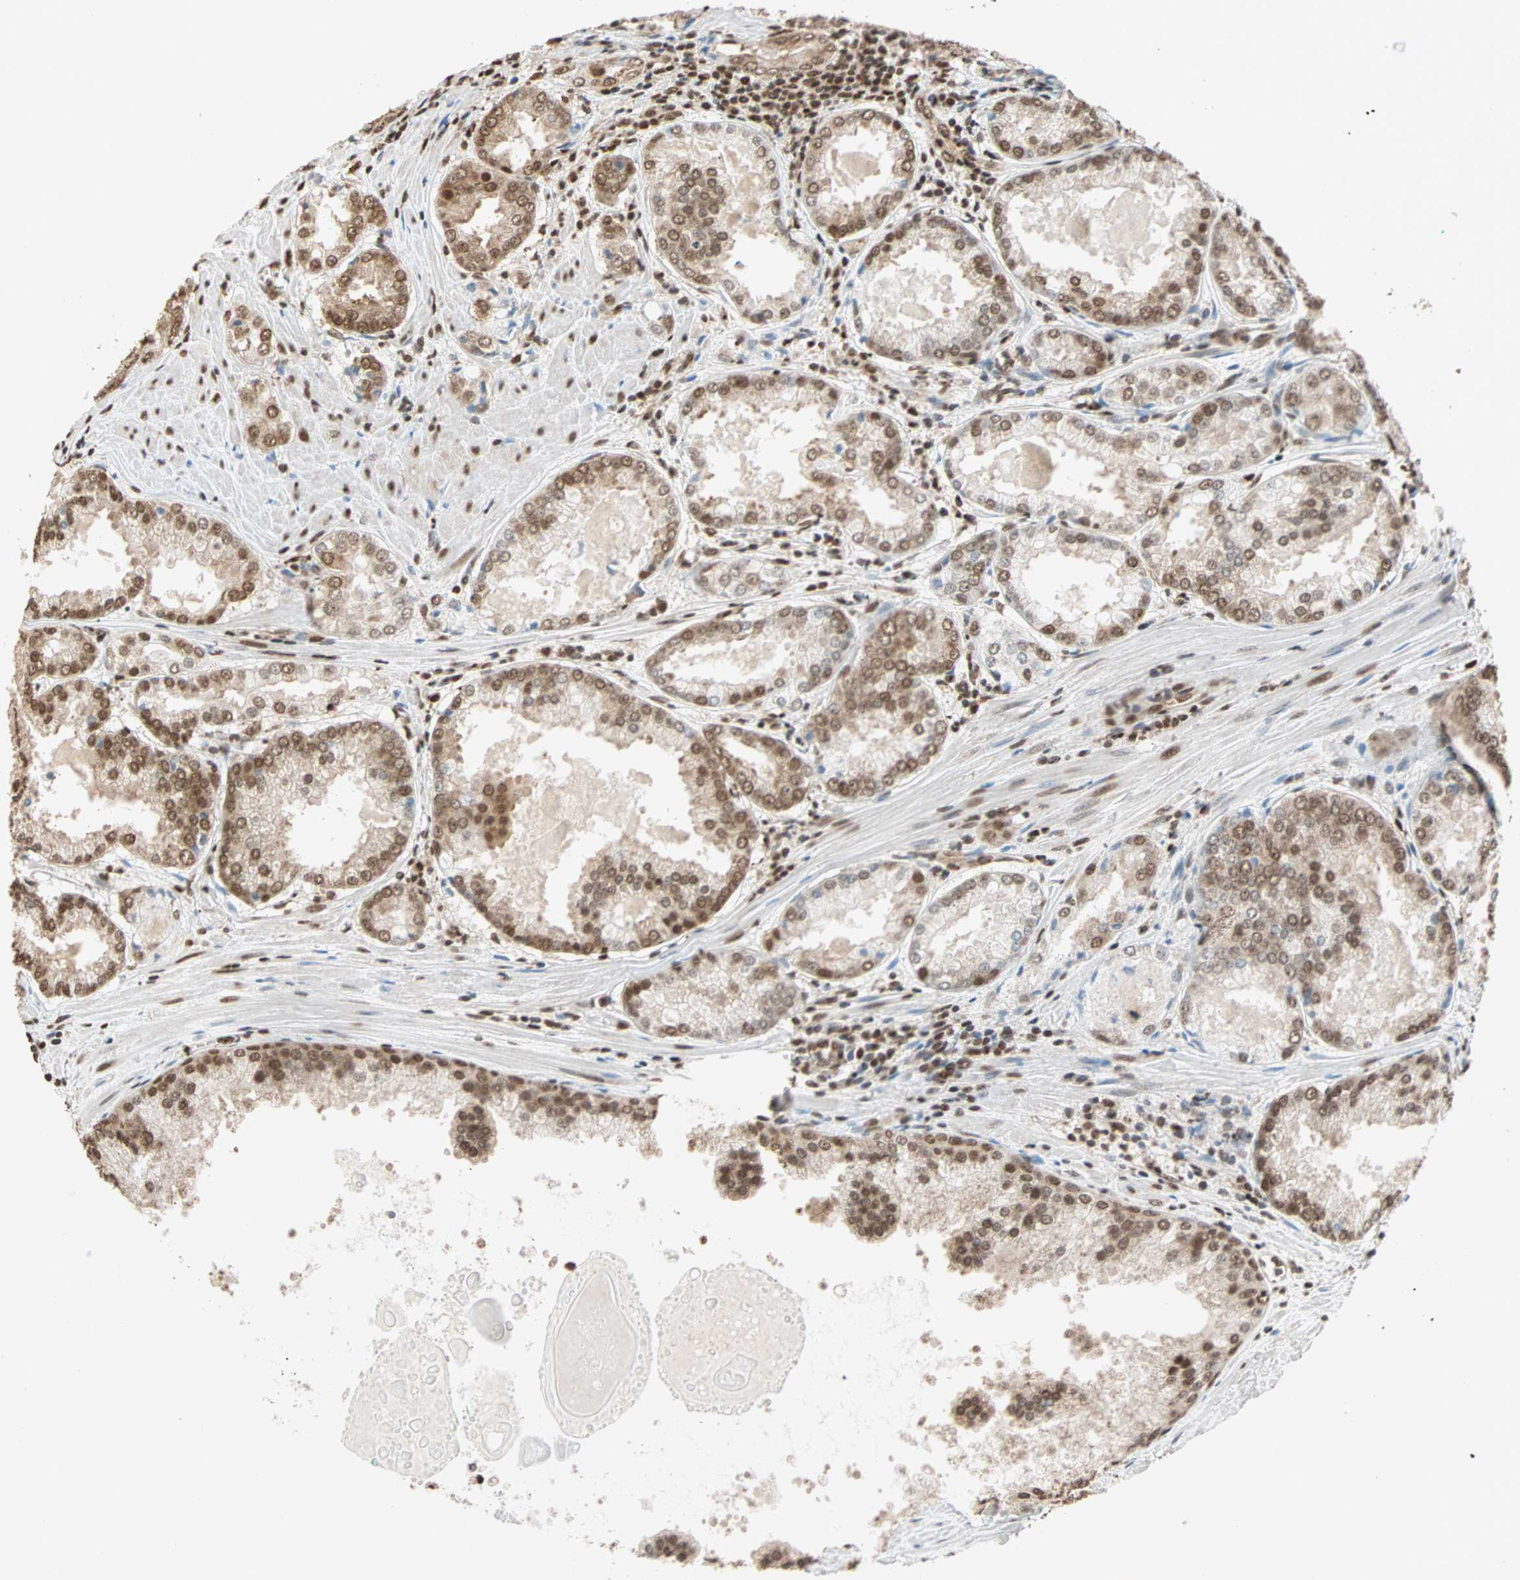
{"staining": {"intensity": "moderate", "quantity": ">75%", "location": "nuclear"}, "tissue": "prostate cancer", "cell_type": "Tumor cells", "image_type": "cancer", "snomed": [{"axis": "morphology", "description": "Adenocarcinoma, Low grade"}, {"axis": "topography", "description": "Prostate"}], "caption": "Immunohistochemical staining of prostate adenocarcinoma (low-grade) displays medium levels of moderate nuclear expression in approximately >75% of tumor cells.", "gene": "DAZAP1", "patient": {"sex": "male", "age": 64}}